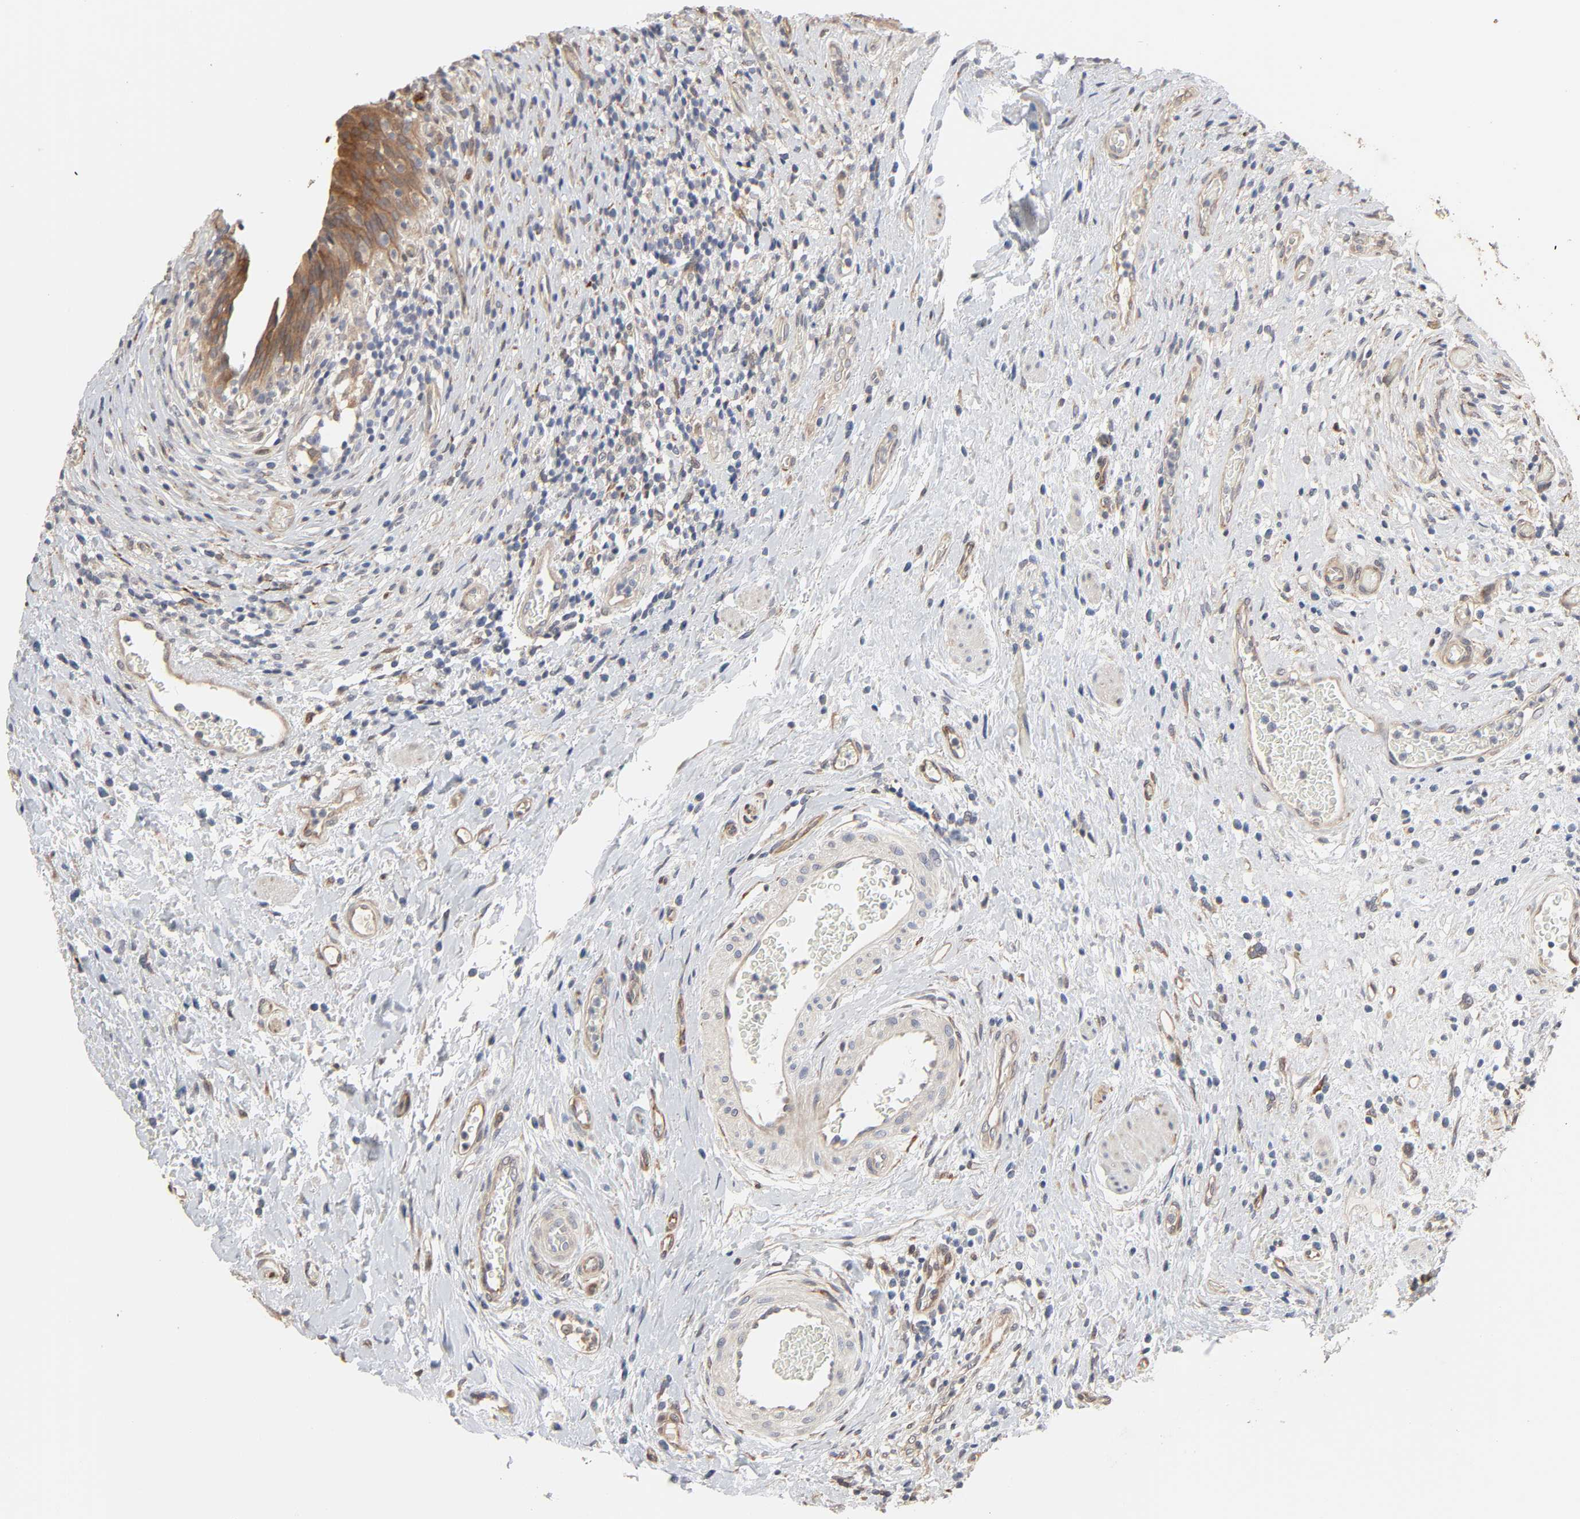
{"staining": {"intensity": "moderate", "quantity": ">75%", "location": "cytoplasmic/membranous"}, "tissue": "urinary bladder", "cell_type": "Urothelial cells", "image_type": "normal", "snomed": [{"axis": "morphology", "description": "Normal tissue, NOS"}, {"axis": "morphology", "description": "Urothelial carcinoma, High grade"}, {"axis": "topography", "description": "Urinary bladder"}], "caption": "A high-resolution photomicrograph shows IHC staining of unremarkable urinary bladder, which exhibits moderate cytoplasmic/membranous expression in approximately >75% of urothelial cells. The protein is stained brown, and the nuclei are stained in blue (DAB IHC with brightfield microscopy, high magnification).", "gene": "NDRG2", "patient": {"sex": "male", "age": 51}}